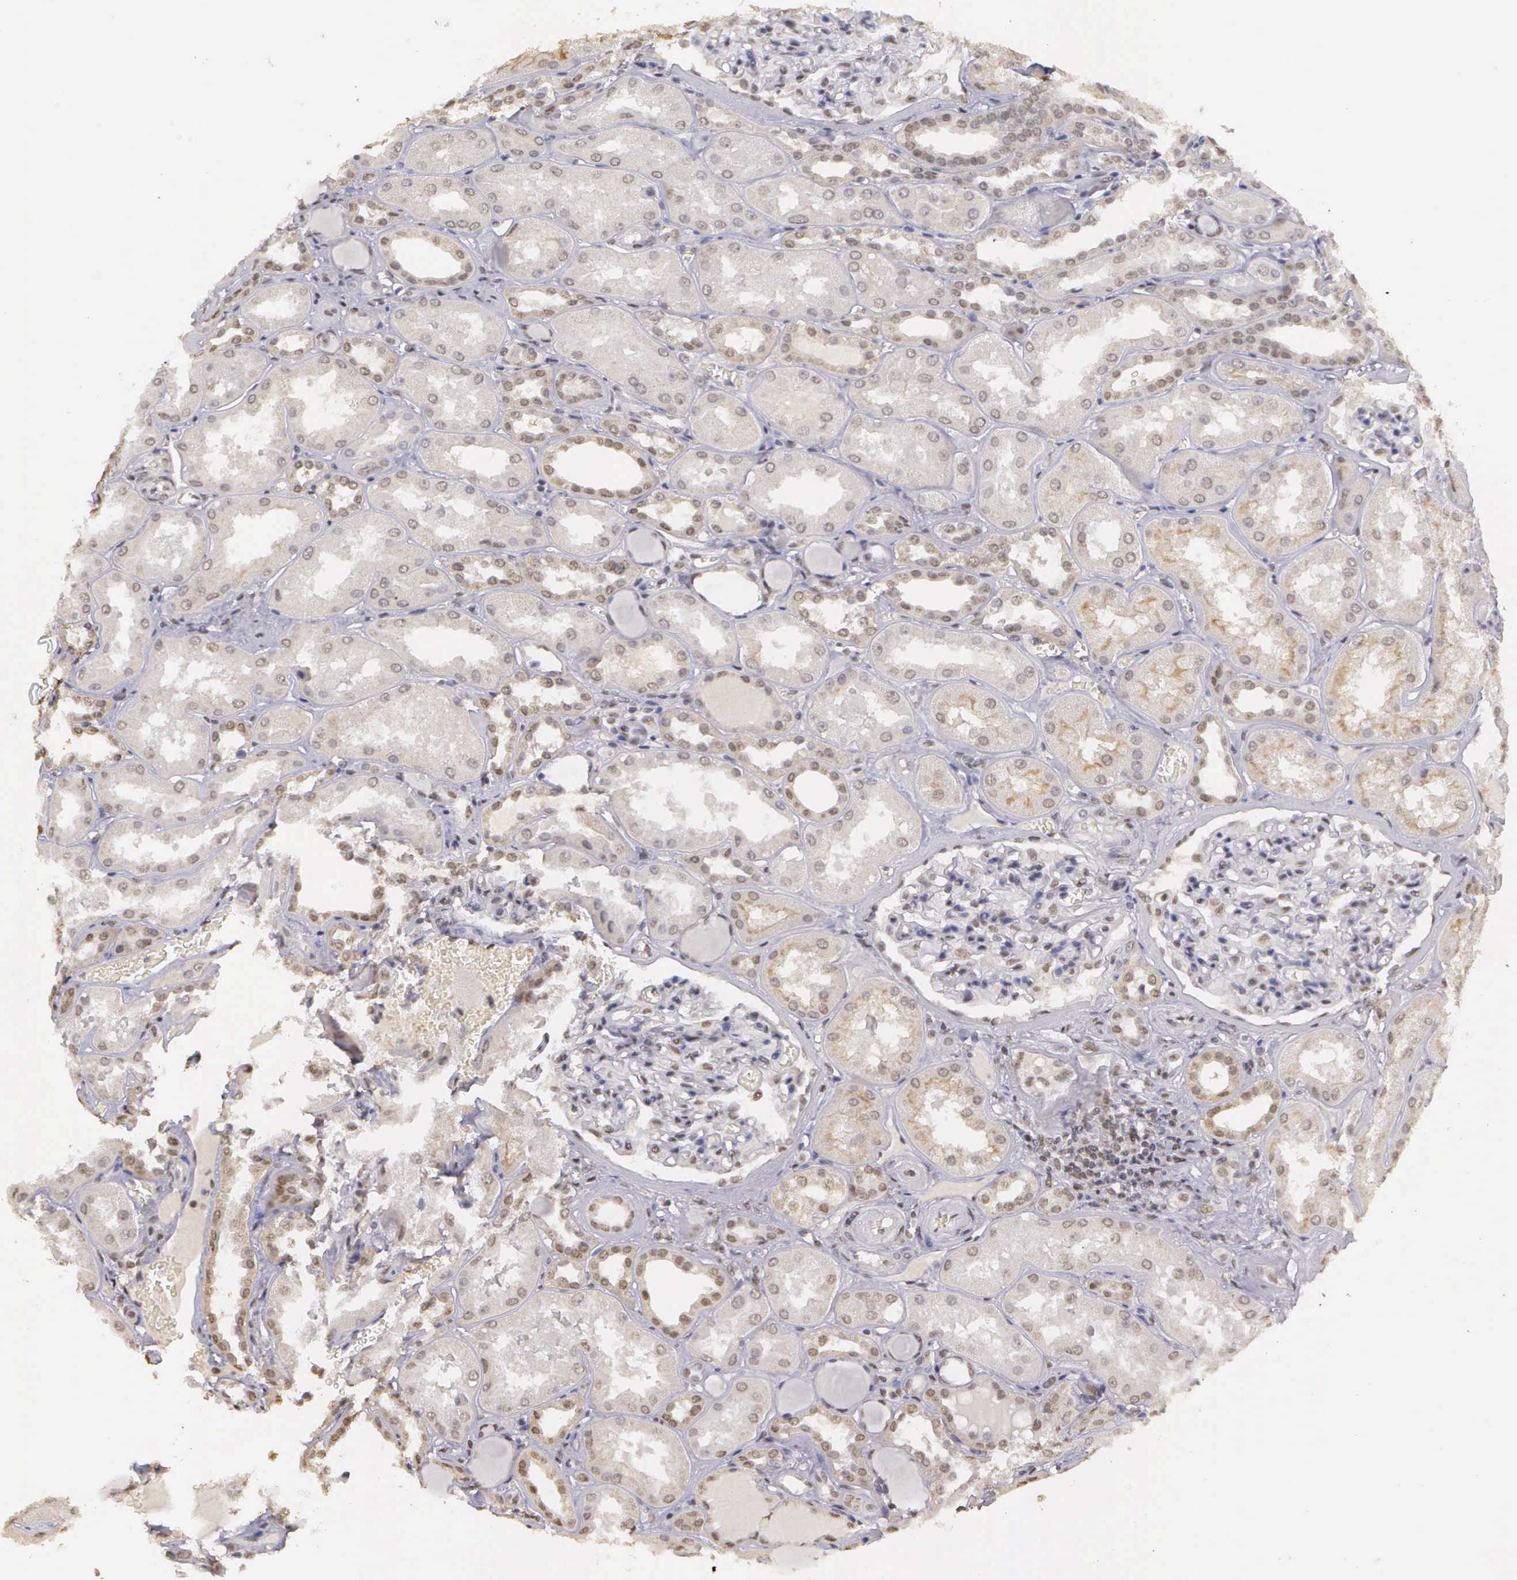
{"staining": {"intensity": "negative", "quantity": "none", "location": "none"}, "tissue": "kidney", "cell_type": "Cells in glomeruli", "image_type": "normal", "snomed": [{"axis": "morphology", "description": "Normal tissue, NOS"}, {"axis": "topography", "description": "Kidney"}], "caption": "Human kidney stained for a protein using immunohistochemistry (IHC) reveals no positivity in cells in glomeruli.", "gene": "ARMCX5", "patient": {"sex": "male", "age": 61}}